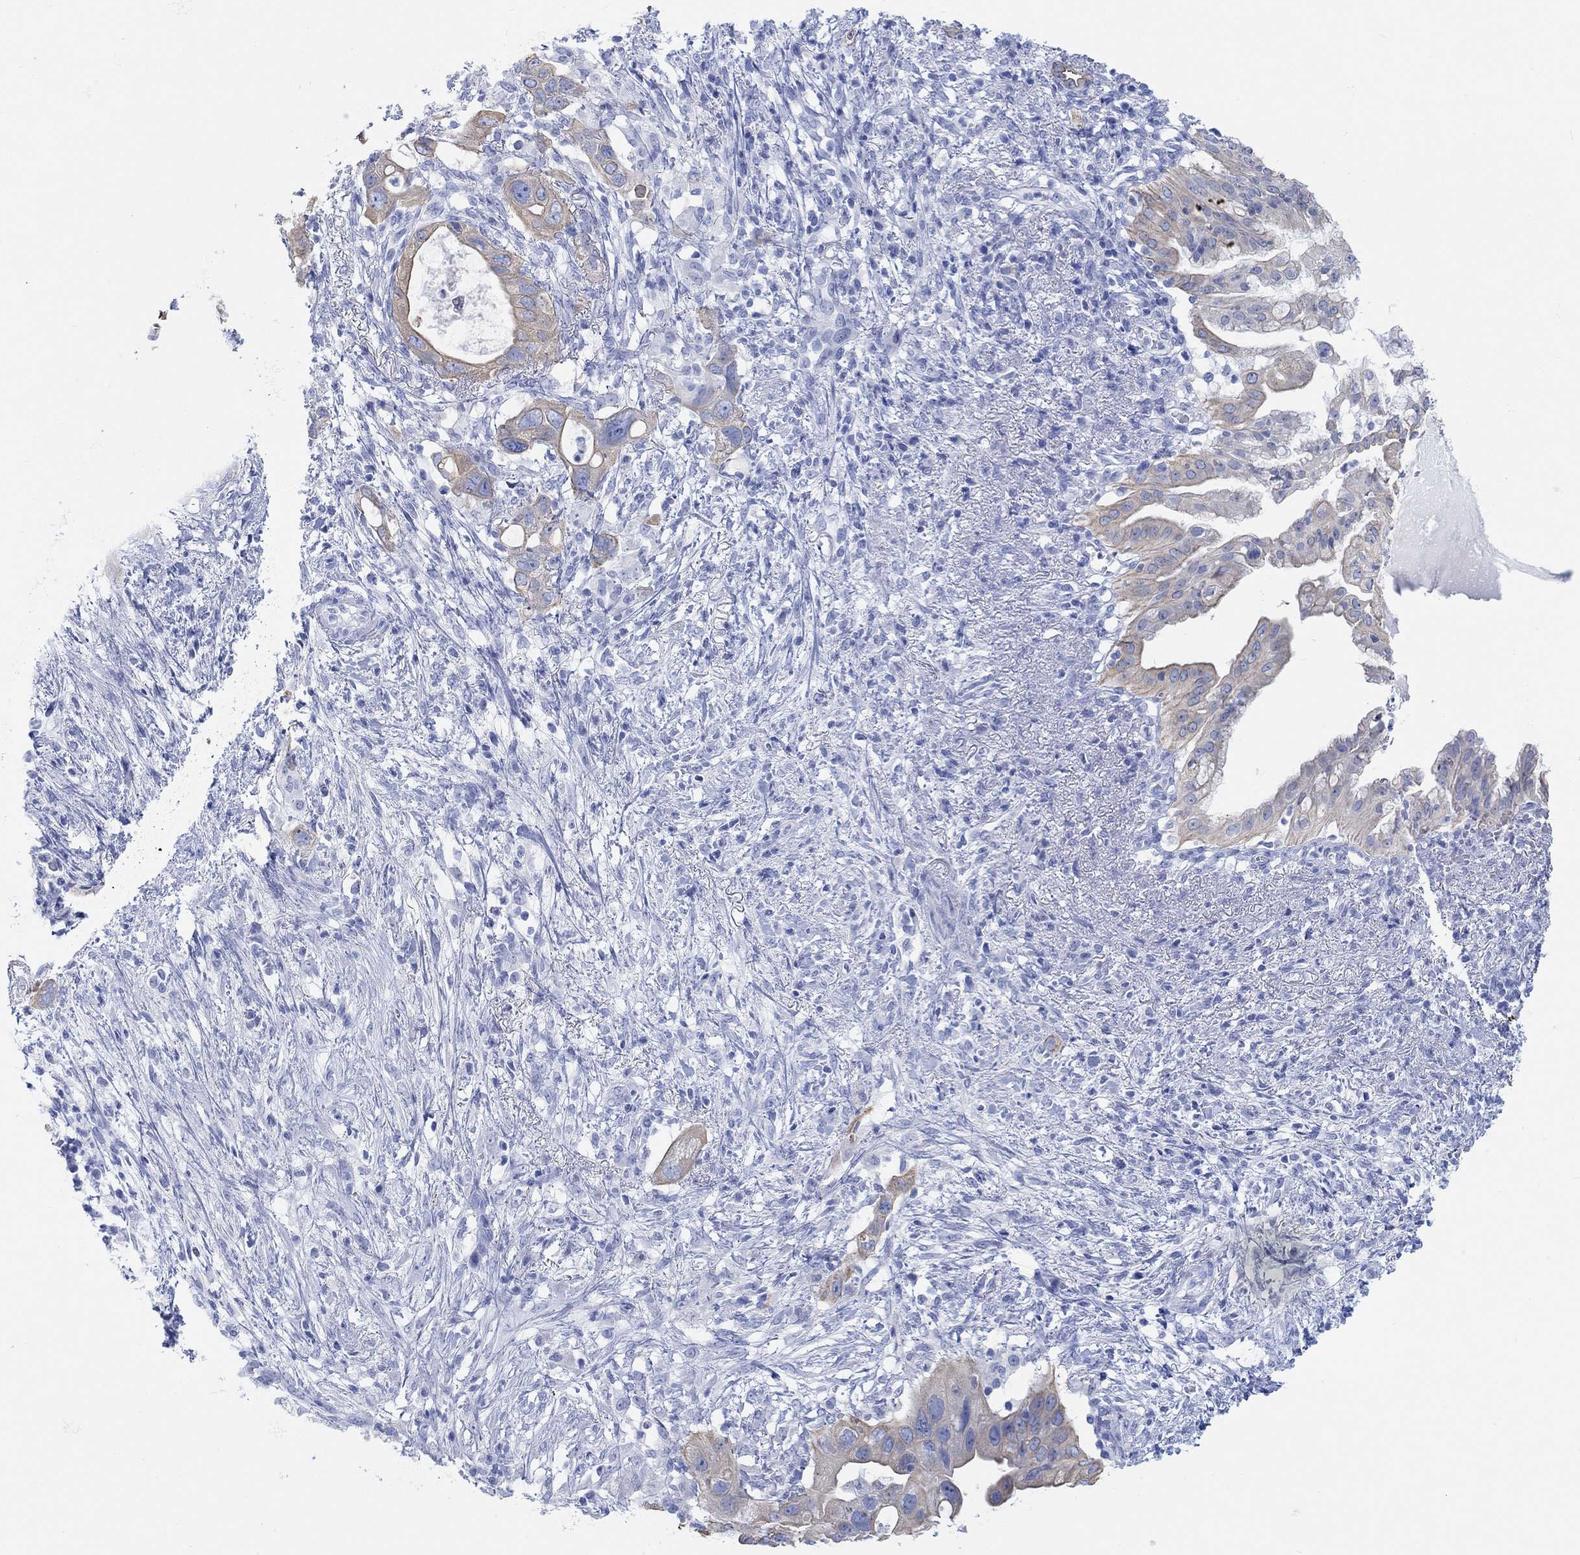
{"staining": {"intensity": "weak", "quantity": ">75%", "location": "cytoplasmic/membranous"}, "tissue": "pancreatic cancer", "cell_type": "Tumor cells", "image_type": "cancer", "snomed": [{"axis": "morphology", "description": "Adenocarcinoma, NOS"}, {"axis": "topography", "description": "Pancreas"}], "caption": "IHC histopathology image of human pancreatic cancer (adenocarcinoma) stained for a protein (brown), which exhibits low levels of weak cytoplasmic/membranous expression in approximately >75% of tumor cells.", "gene": "AK8", "patient": {"sex": "female", "age": 72}}